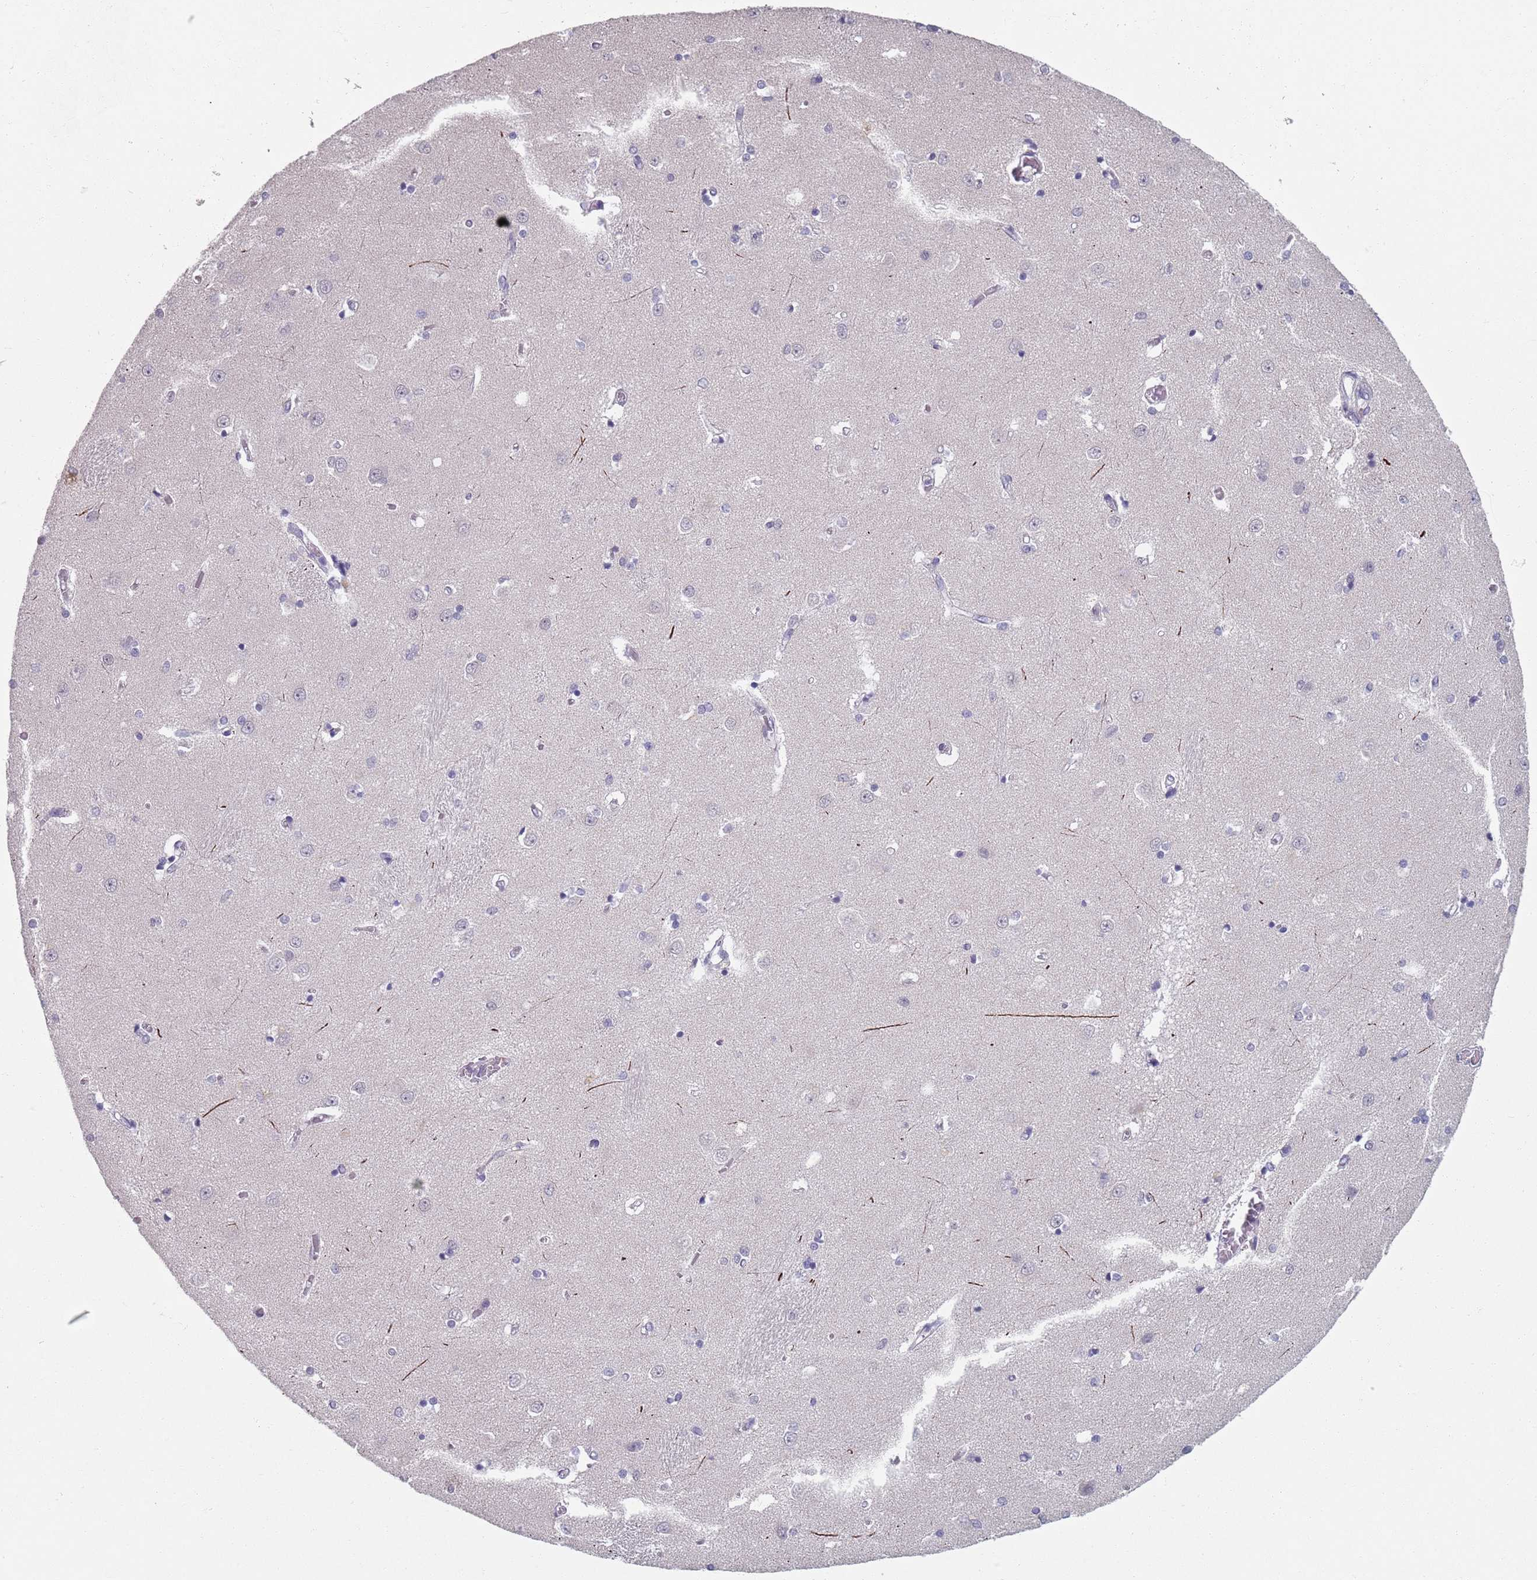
{"staining": {"intensity": "negative", "quantity": "none", "location": "none"}, "tissue": "caudate", "cell_type": "Glial cells", "image_type": "normal", "snomed": [{"axis": "morphology", "description": "Normal tissue, NOS"}, {"axis": "topography", "description": "Lateral ventricle wall"}], "caption": "IHC image of unremarkable caudate: human caudate stained with DAB shows no significant protein staining in glial cells.", "gene": "SAMD1", "patient": {"sex": "male", "age": 37}}